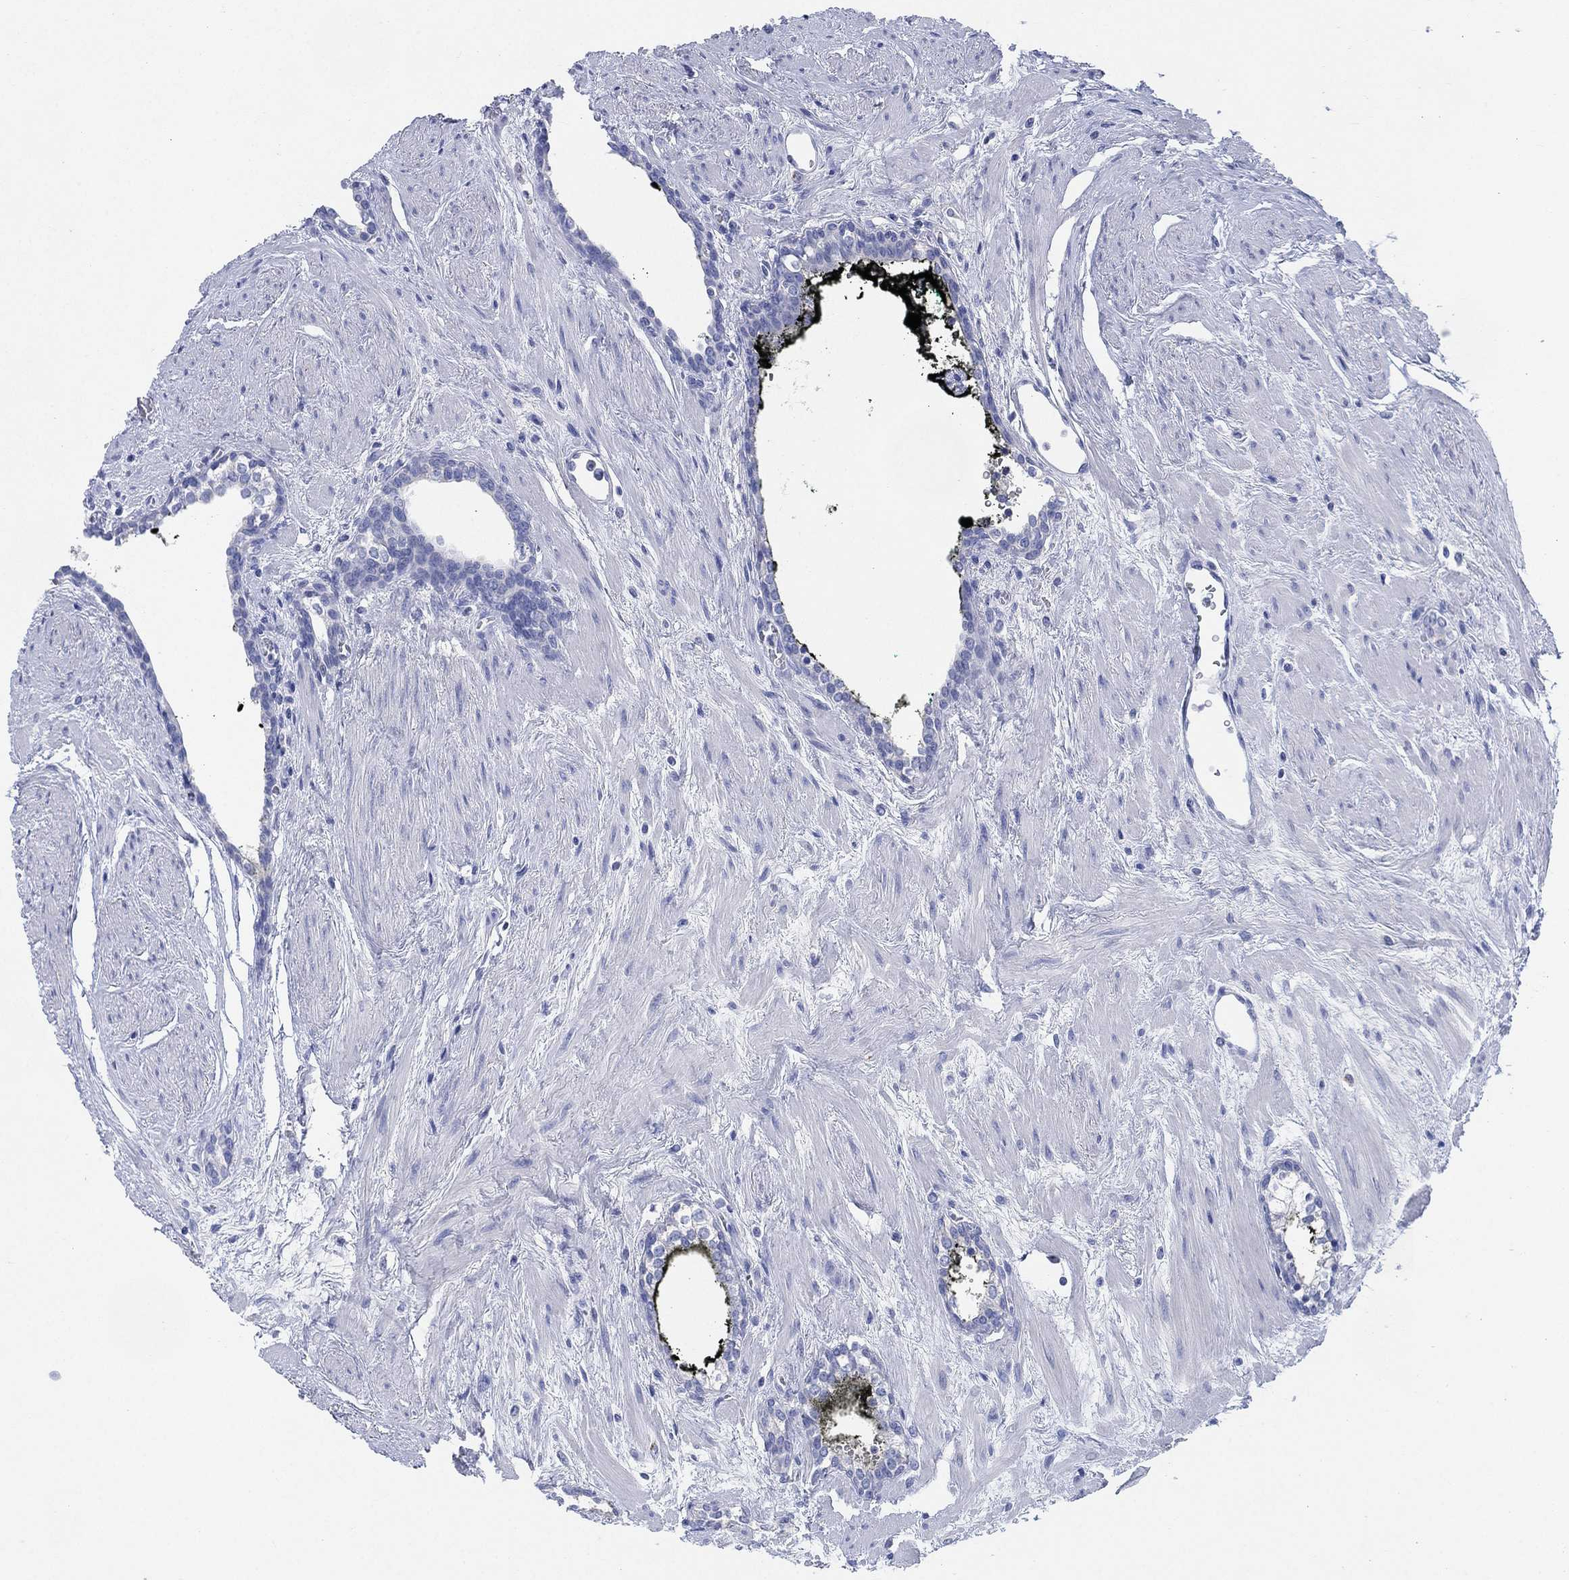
{"staining": {"intensity": "negative", "quantity": "none", "location": "none"}, "tissue": "prostate cancer", "cell_type": "Tumor cells", "image_type": "cancer", "snomed": [{"axis": "morphology", "description": "Adenocarcinoma, NOS"}, {"axis": "morphology", "description": "Adenocarcinoma, High grade"}, {"axis": "topography", "description": "Prostate"}], "caption": "Protein analysis of prostate high-grade adenocarcinoma reveals no significant positivity in tumor cells.", "gene": "ADAD2", "patient": {"sex": "male", "age": 61}}